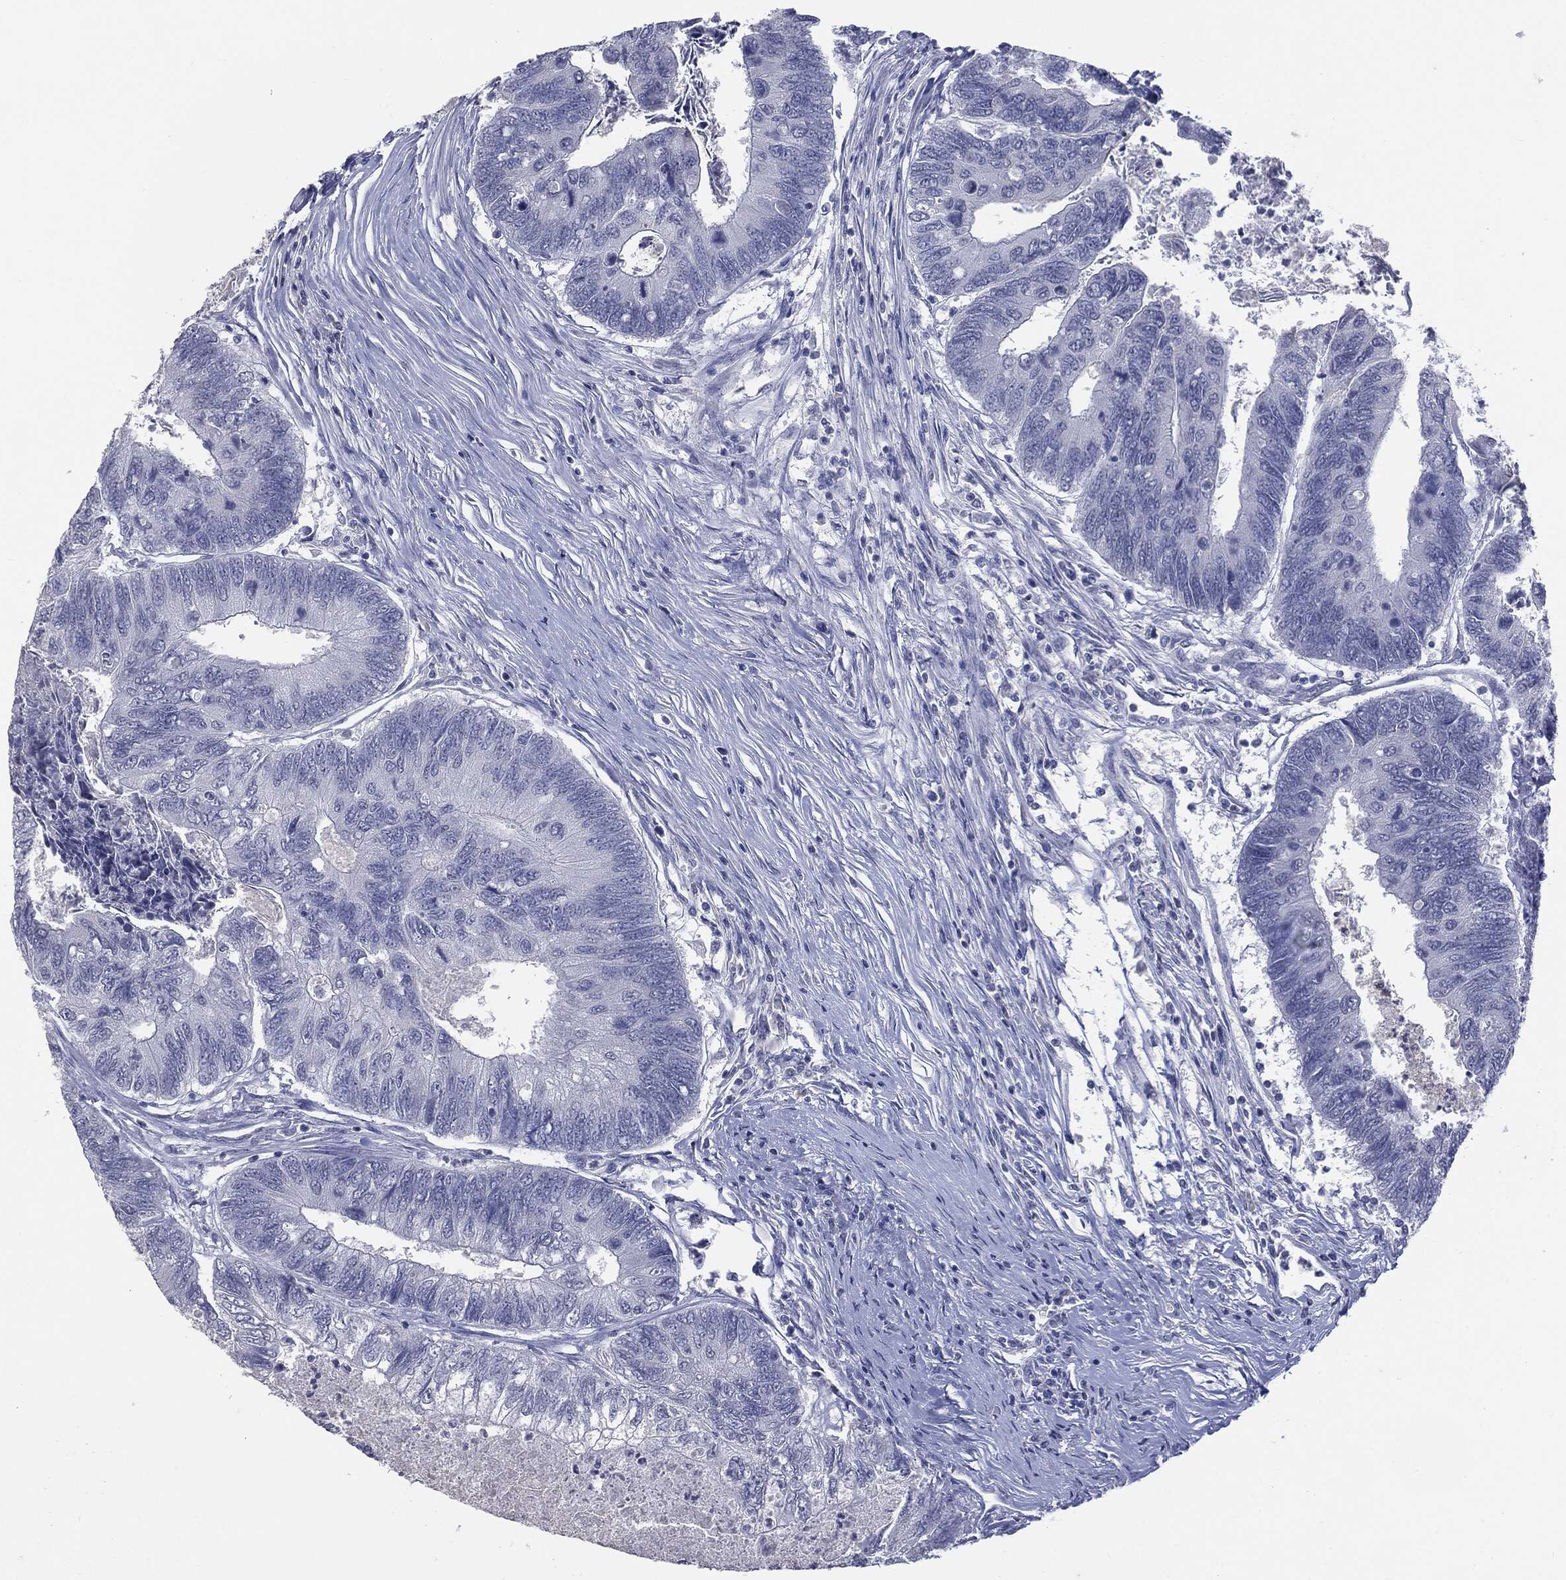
{"staining": {"intensity": "negative", "quantity": "none", "location": "none"}, "tissue": "colorectal cancer", "cell_type": "Tumor cells", "image_type": "cancer", "snomed": [{"axis": "morphology", "description": "Adenocarcinoma, NOS"}, {"axis": "topography", "description": "Colon"}], "caption": "IHC of human adenocarcinoma (colorectal) shows no staining in tumor cells.", "gene": "TSHB", "patient": {"sex": "female", "age": 67}}